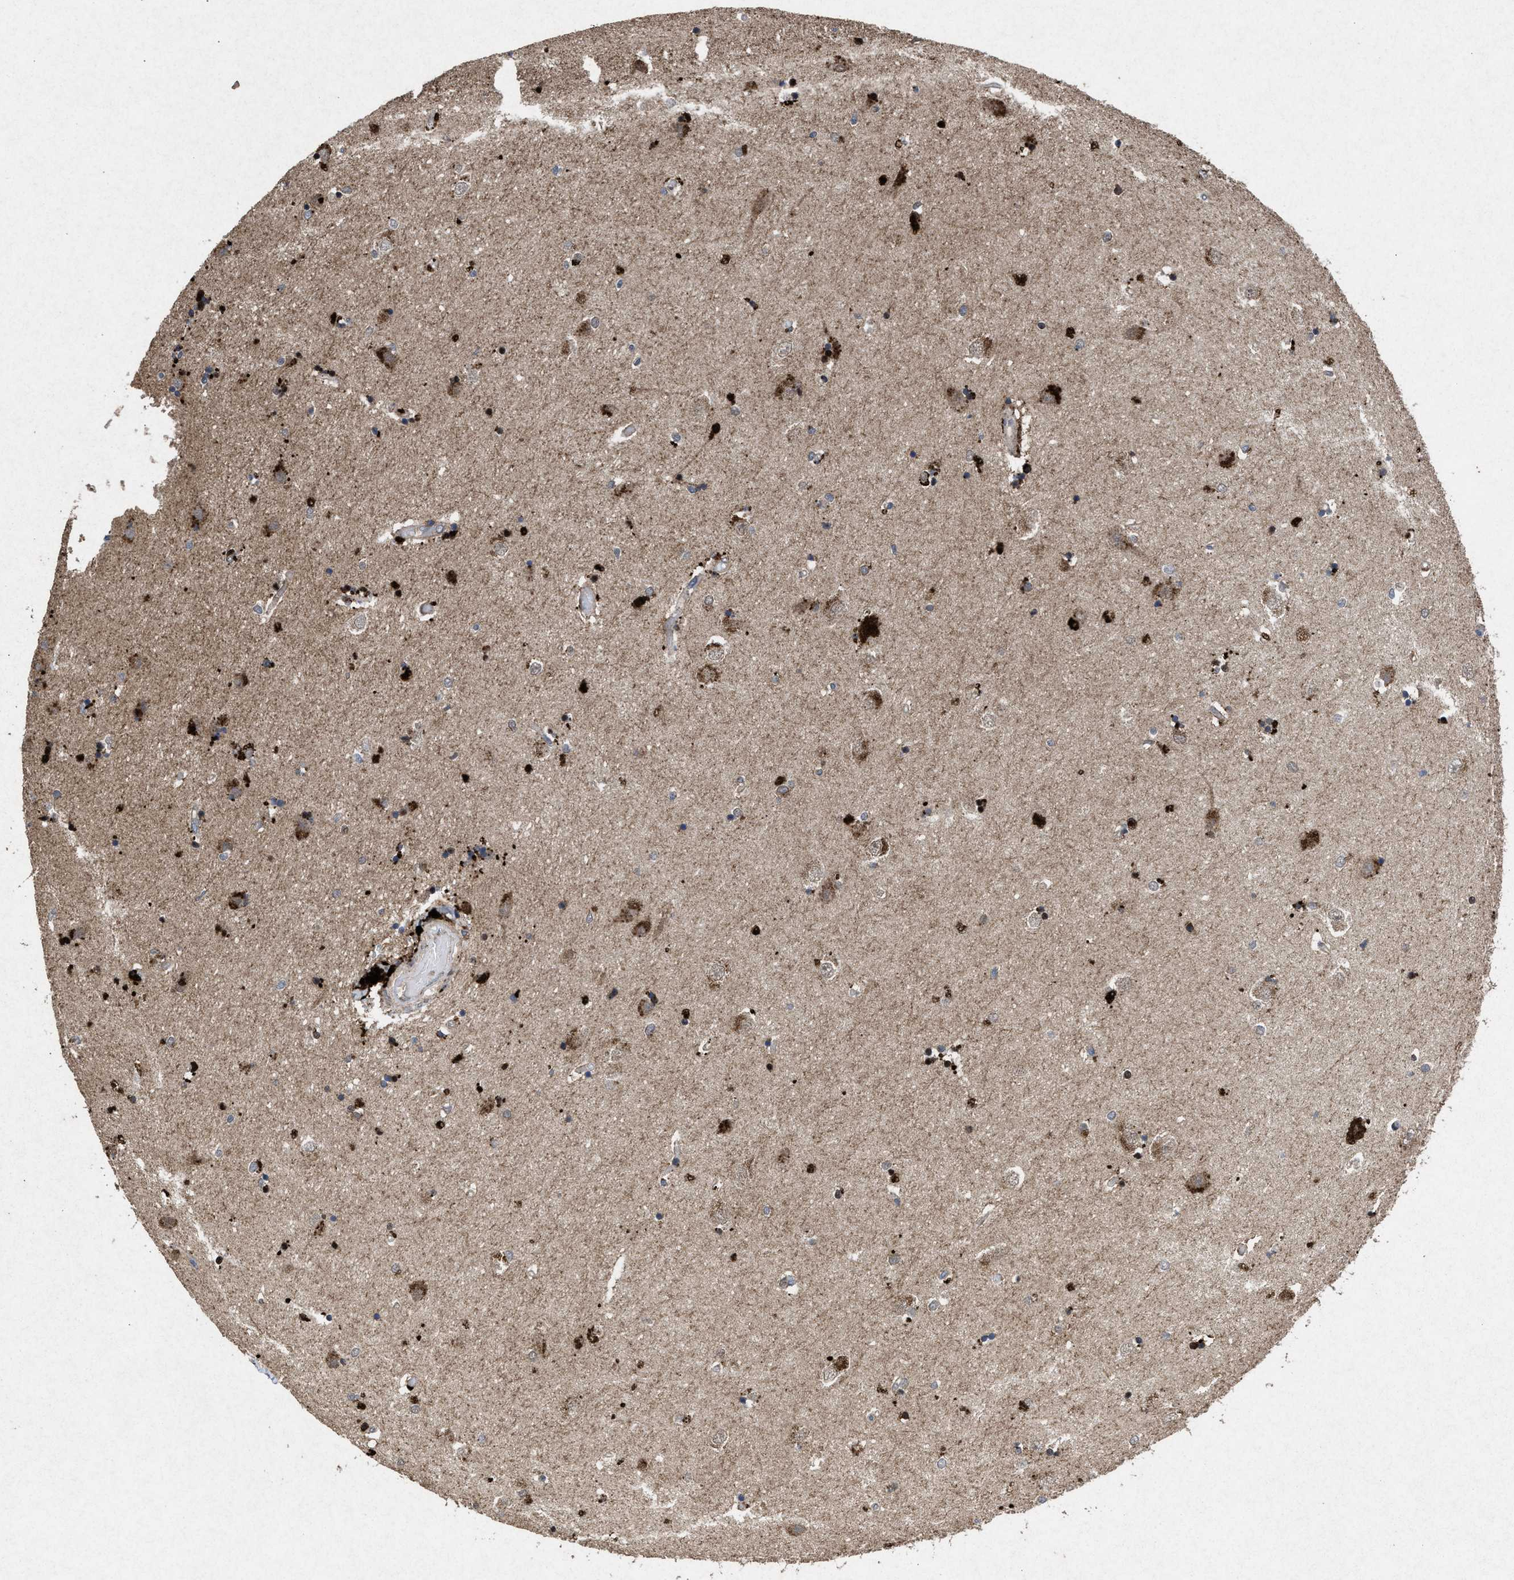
{"staining": {"intensity": "strong", "quantity": "<25%", "location": "cytoplasmic/membranous"}, "tissue": "hippocampus", "cell_type": "Glial cells", "image_type": "normal", "snomed": [{"axis": "morphology", "description": "Normal tissue, NOS"}, {"axis": "topography", "description": "Hippocampus"}], "caption": "Protein analysis of unremarkable hippocampus exhibits strong cytoplasmic/membranous positivity in approximately <25% of glial cells. (brown staining indicates protein expression, while blue staining denotes nuclei).", "gene": "MSI2", "patient": {"sex": "male", "age": 45}}